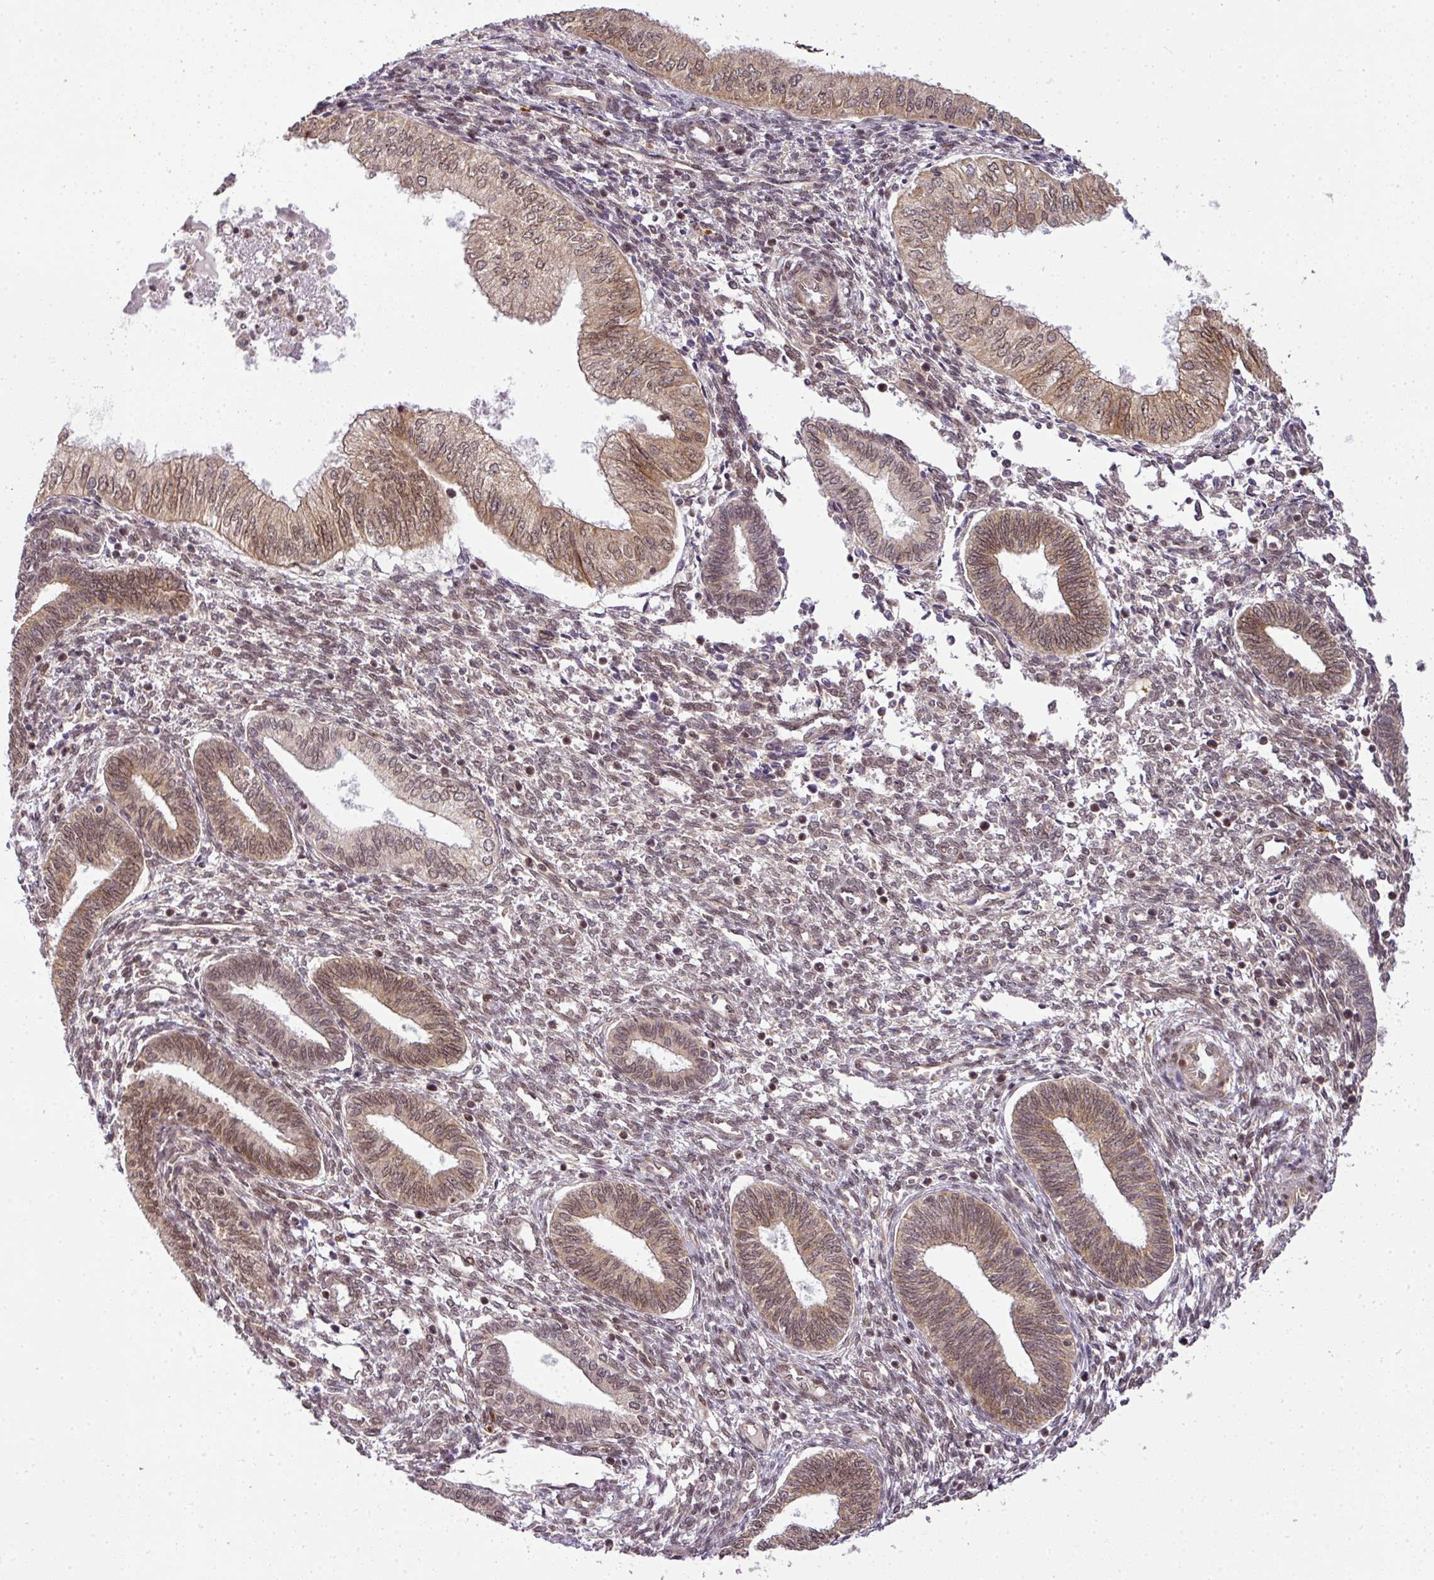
{"staining": {"intensity": "moderate", "quantity": ">75%", "location": "nuclear"}, "tissue": "endometrial cancer", "cell_type": "Tumor cells", "image_type": "cancer", "snomed": [{"axis": "morphology", "description": "Normal tissue, NOS"}, {"axis": "morphology", "description": "Adenocarcinoma, NOS"}, {"axis": "topography", "description": "Endometrium"}], "caption": "There is medium levels of moderate nuclear staining in tumor cells of endometrial cancer, as demonstrated by immunohistochemical staining (brown color).", "gene": "C1orf226", "patient": {"sex": "female", "age": 53}}